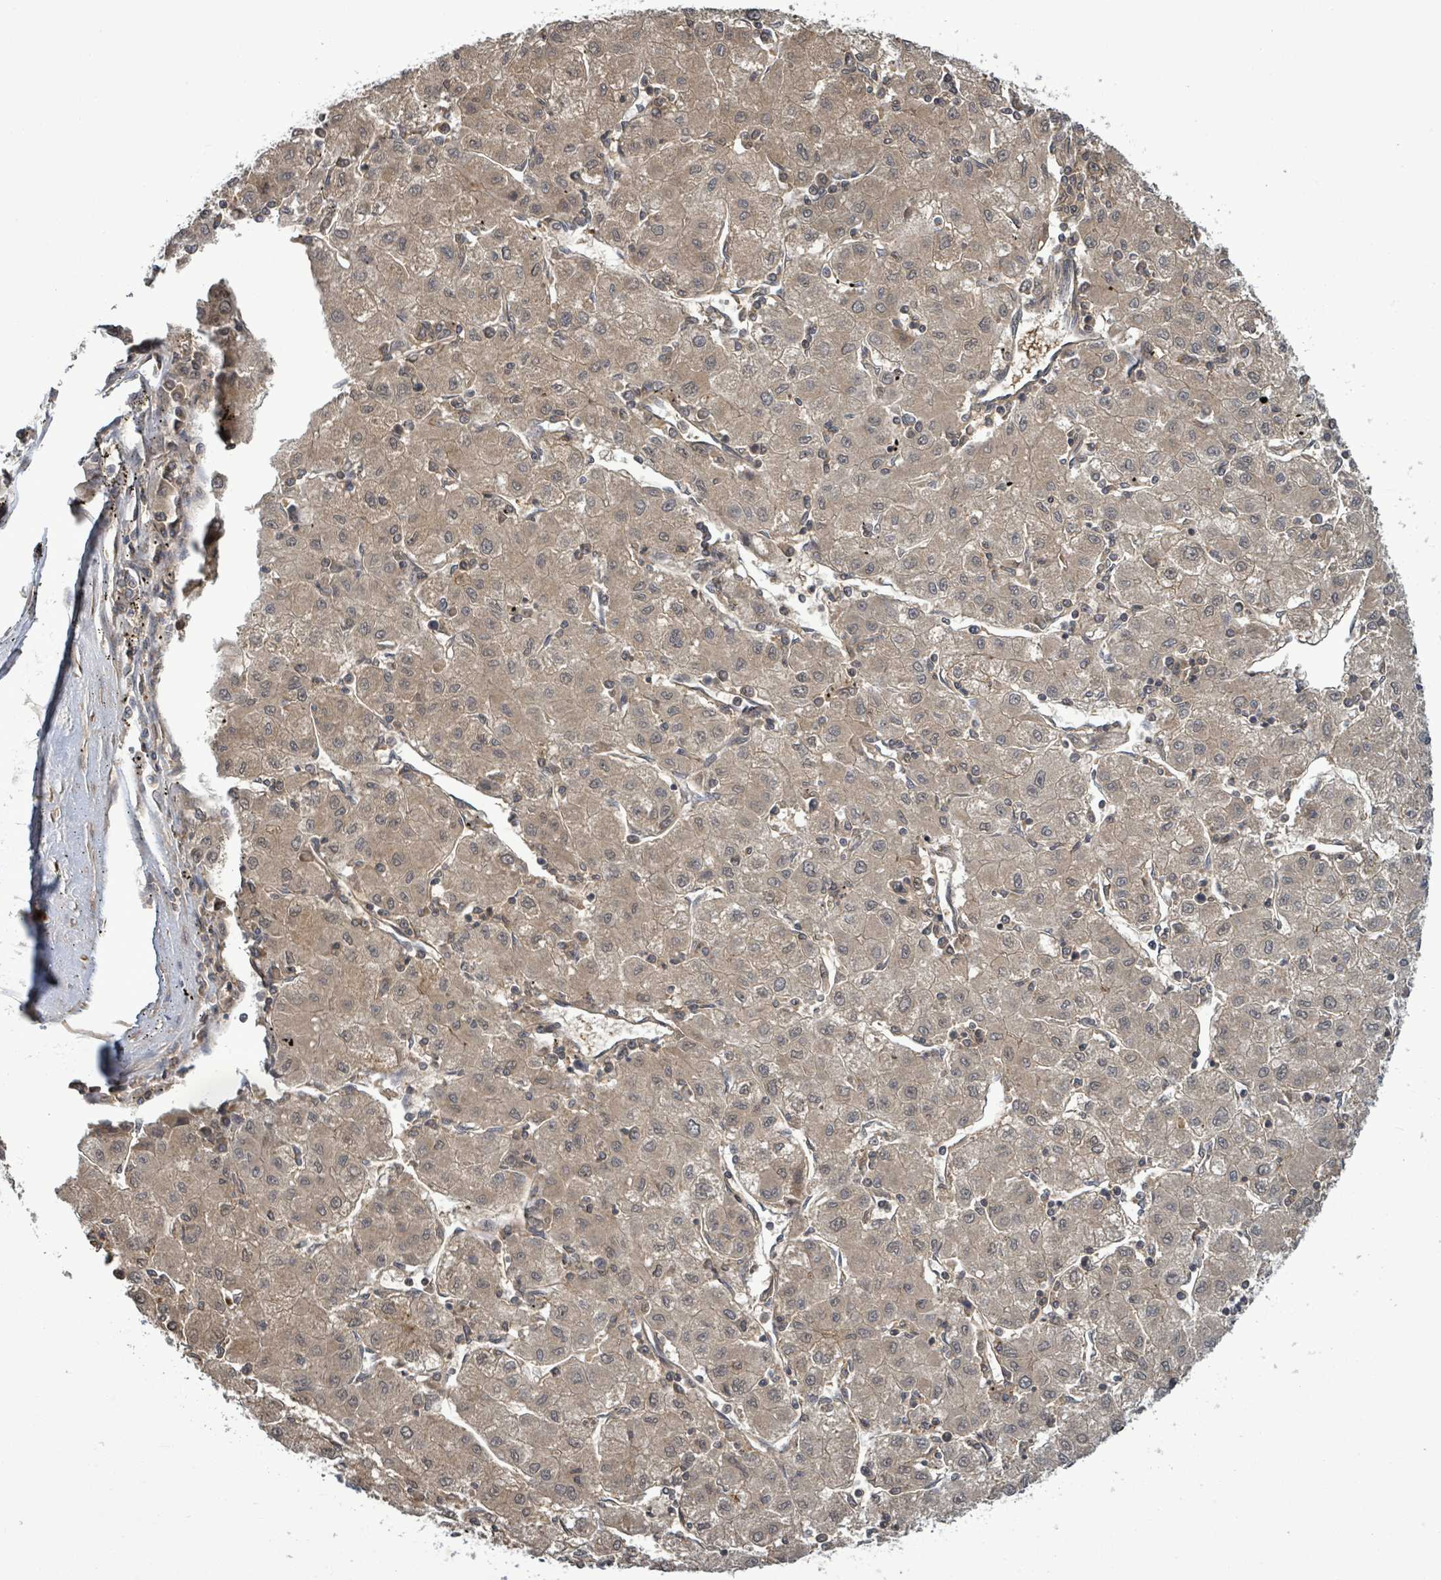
{"staining": {"intensity": "weak", "quantity": ">75%", "location": "cytoplasmic/membranous"}, "tissue": "liver cancer", "cell_type": "Tumor cells", "image_type": "cancer", "snomed": [{"axis": "morphology", "description": "Carcinoma, Hepatocellular, NOS"}, {"axis": "topography", "description": "Liver"}], "caption": "Liver cancer (hepatocellular carcinoma) was stained to show a protein in brown. There is low levels of weak cytoplasmic/membranous positivity in approximately >75% of tumor cells. Nuclei are stained in blue.", "gene": "AMMECR1", "patient": {"sex": "male", "age": 72}}